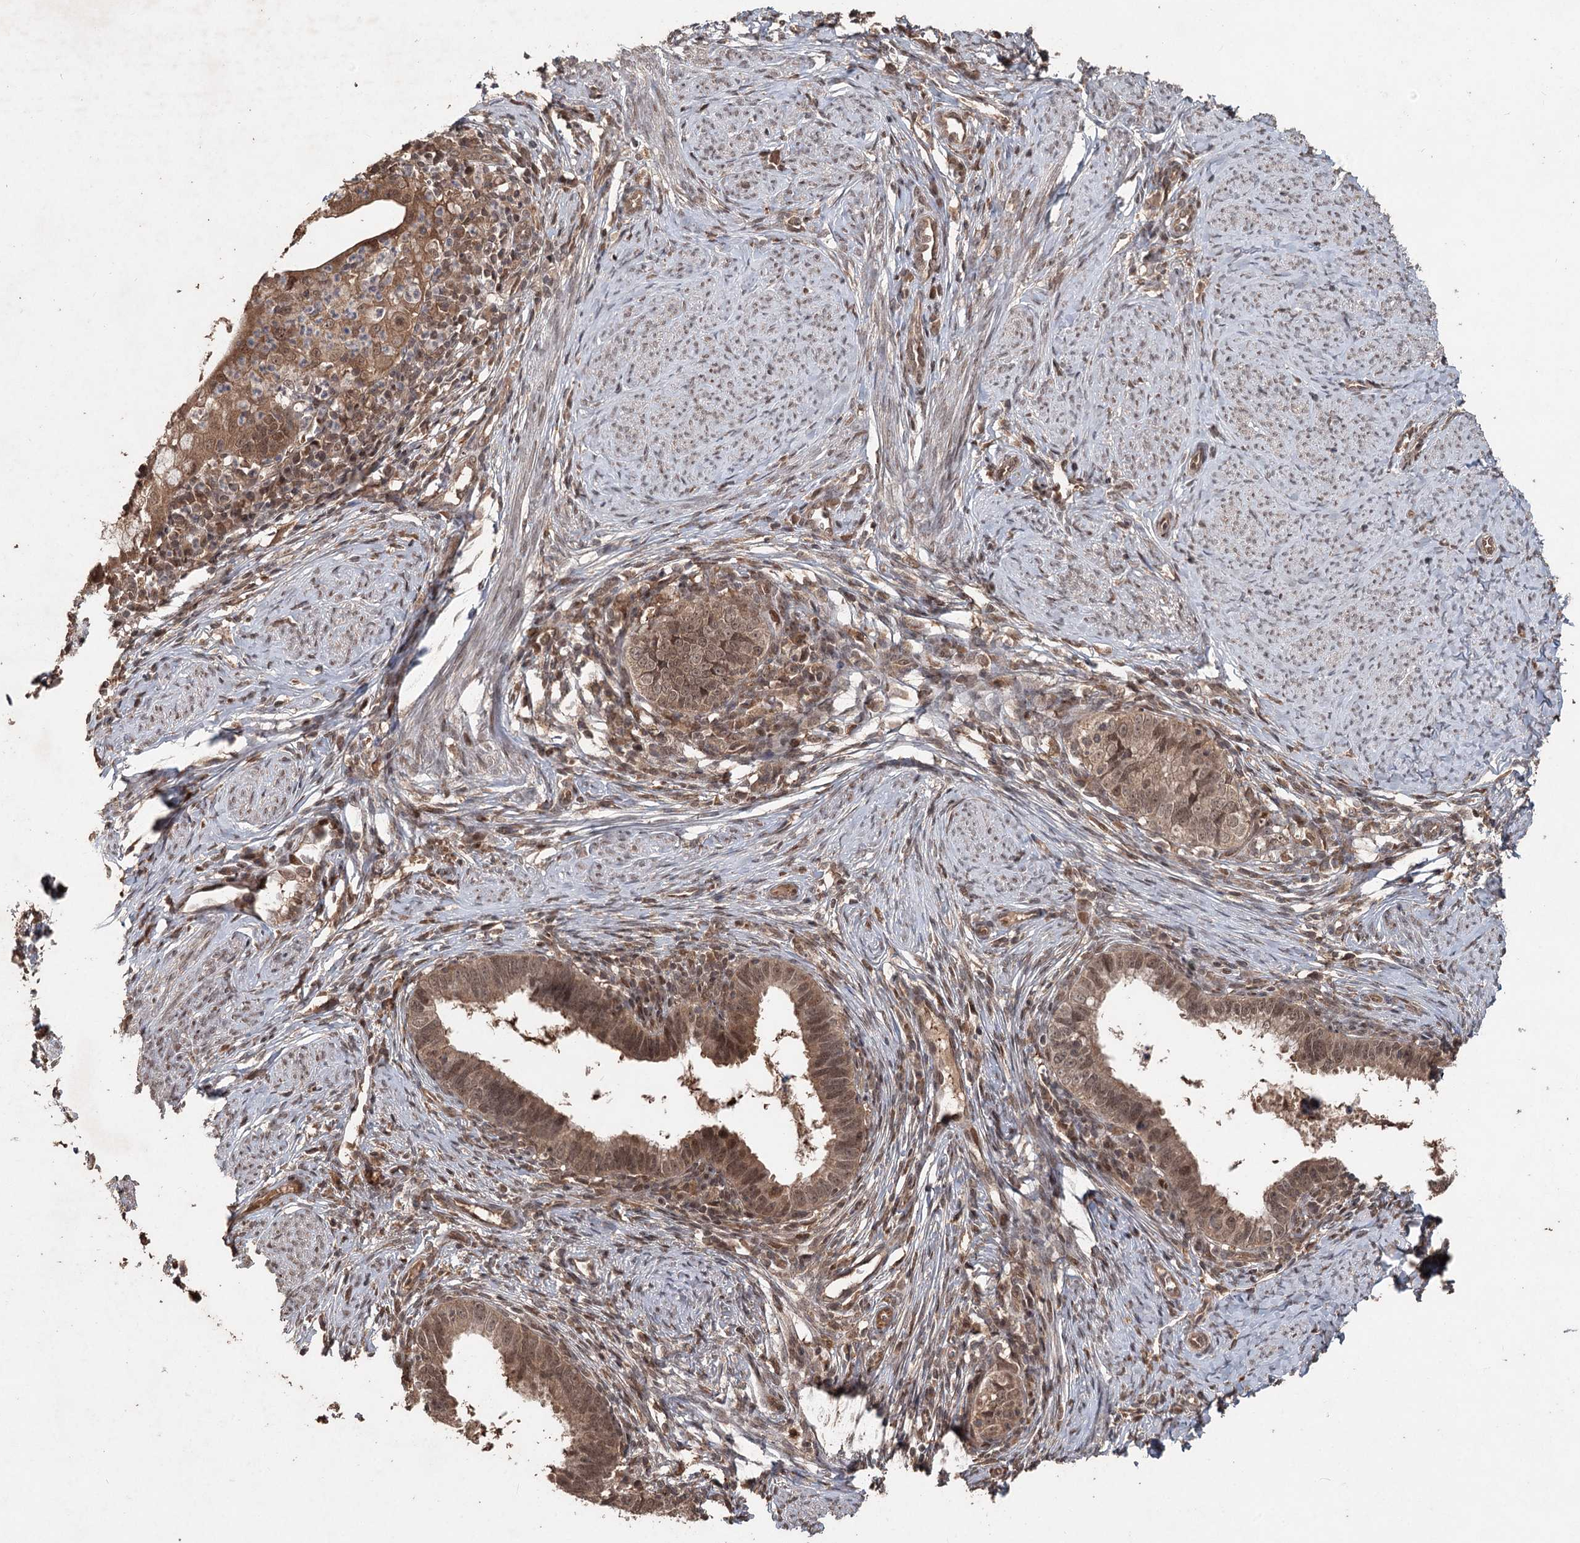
{"staining": {"intensity": "moderate", "quantity": ">75%", "location": "cytoplasmic/membranous,nuclear"}, "tissue": "cervical cancer", "cell_type": "Tumor cells", "image_type": "cancer", "snomed": [{"axis": "morphology", "description": "Adenocarcinoma, NOS"}, {"axis": "topography", "description": "Cervix"}], "caption": "Approximately >75% of tumor cells in human cervical adenocarcinoma demonstrate moderate cytoplasmic/membranous and nuclear protein staining as visualized by brown immunohistochemical staining.", "gene": "FBXO7", "patient": {"sex": "female", "age": 36}}